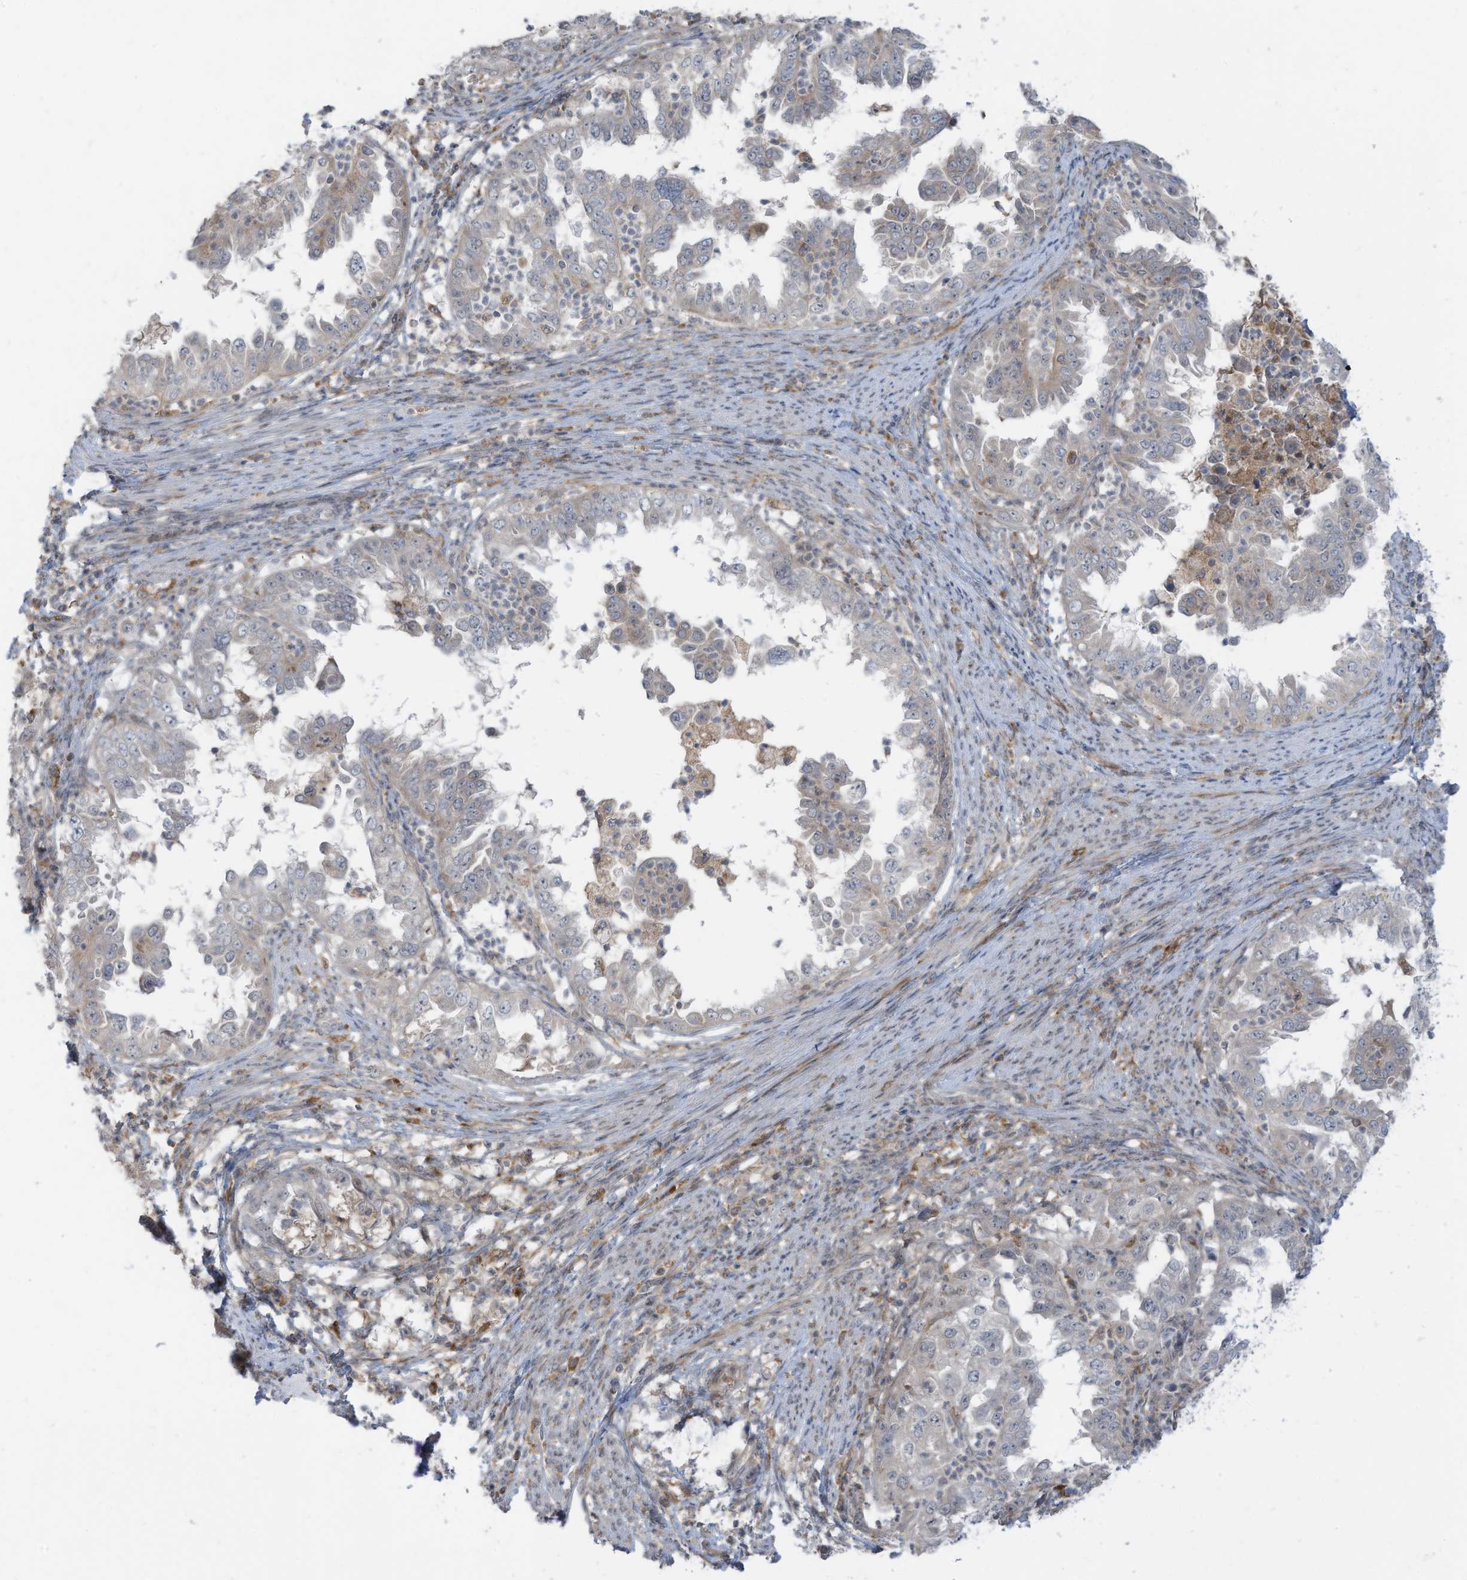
{"staining": {"intensity": "negative", "quantity": "none", "location": "none"}, "tissue": "endometrial cancer", "cell_type": "Tumor cells", "image_type": "cancer", "snomed": [{"axis": "morphology", "description": "Adenocarcinoma, NOS"}, {"axis": "topography", "description": "Endometrium"}], "caption": "Human endometrial adenocarcinoma stained for a protein using immunohistochemistry (IHC) exhibits no expression in tumor cells.", "gene": "DZIP3", "patient": {"sex": "female", "age": 85}}